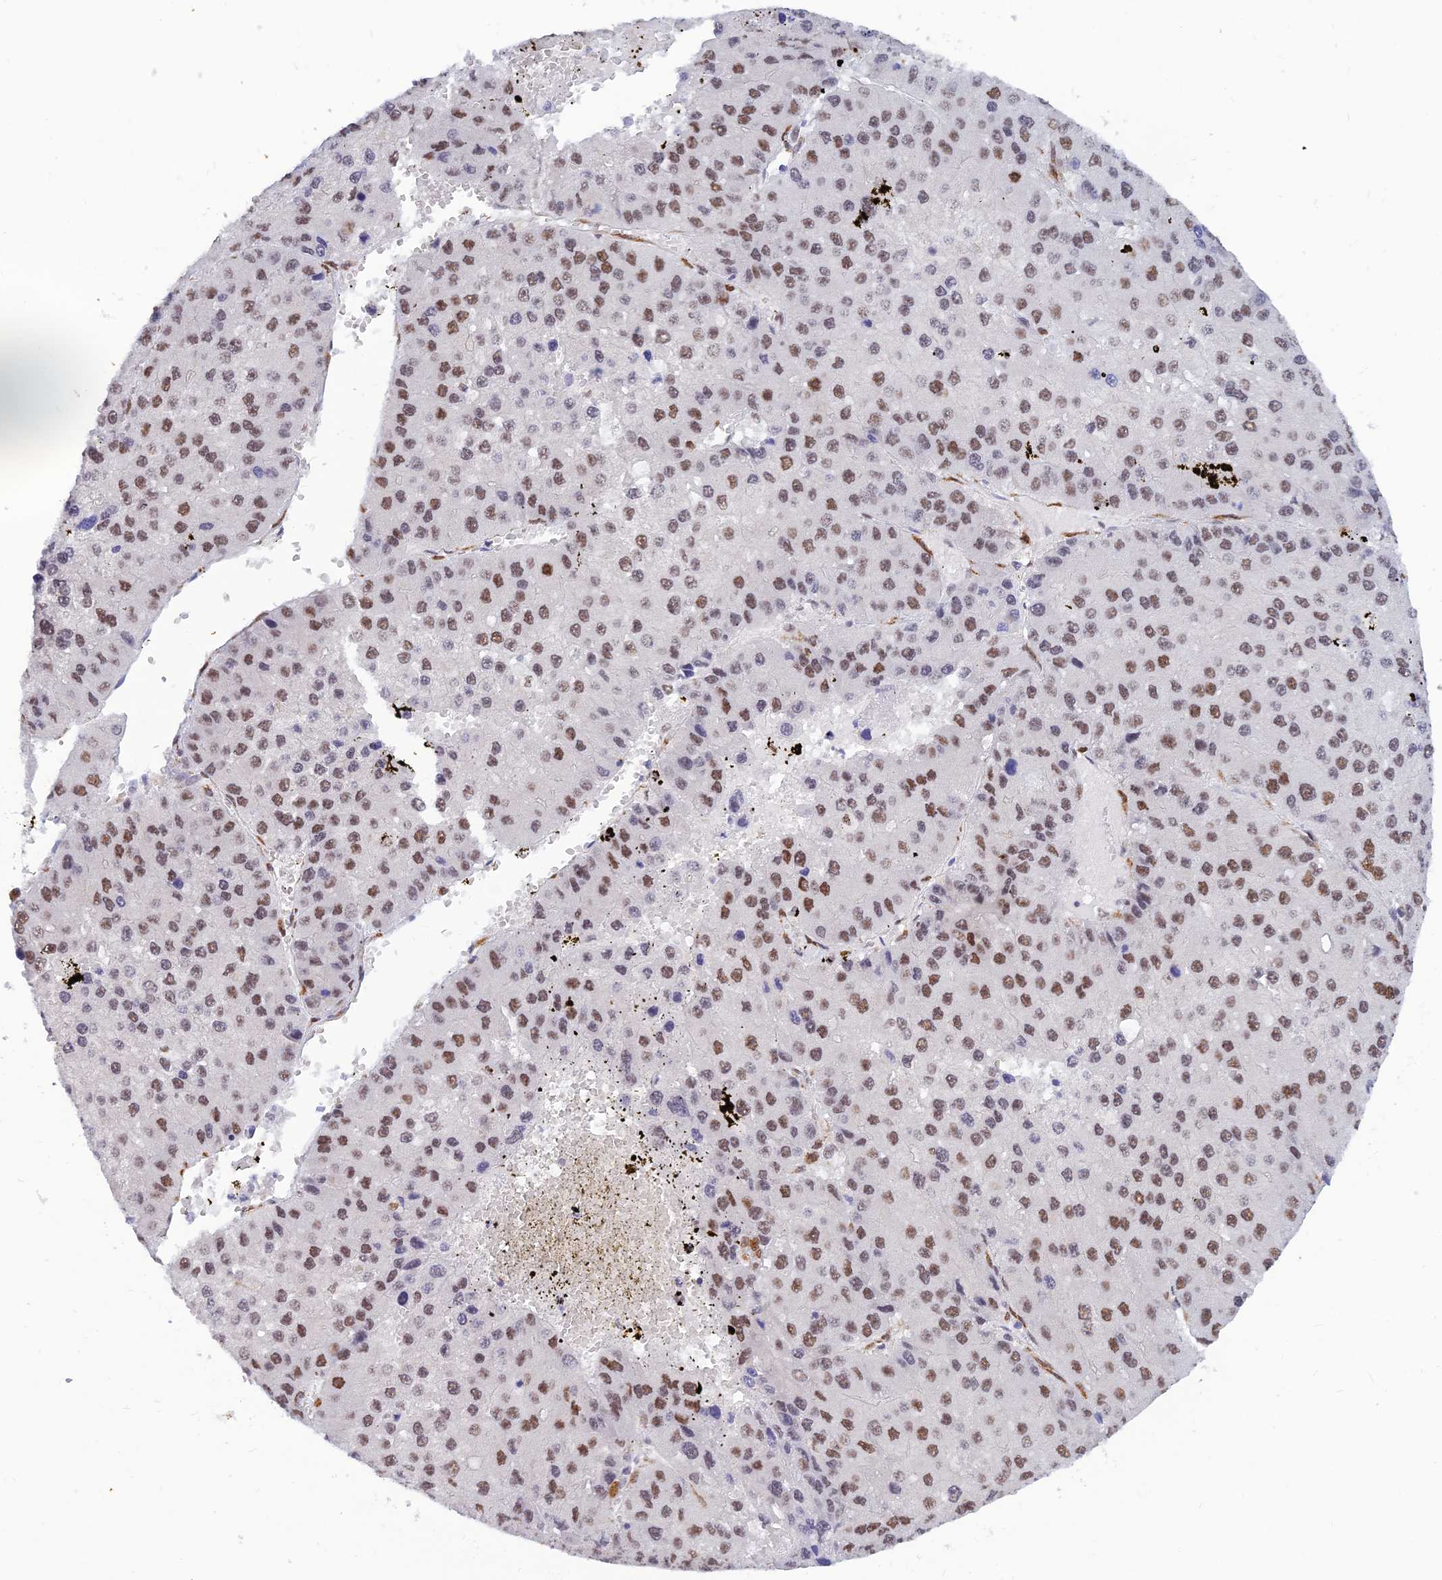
{"staining": {"intensity": "moderate", "quantity": ">75%", "location": "nuclear"}, "tissue": "liver cancer", "cell_type": "Tumor cells", "image_type": "cancer", "snomed": [{"axis": "morphology", "description": "Carcinoma, Hepatocellular, NOS"}, {"axis": "topography", "description": "Liver"}], "caption": "Protein expression by immunohistochemistry exhibits moderate nuclear staining in about >75% of tumor cells in hepatocellular carcinoma (liver). (Stains: DAB (3,3'-diaminobenzidine) in brown, nuclei in blue, Microscopy: brightfield microscopy at high magnification).", "gene": "CLK4", "patient": {"sex": "female", "age": 73}}